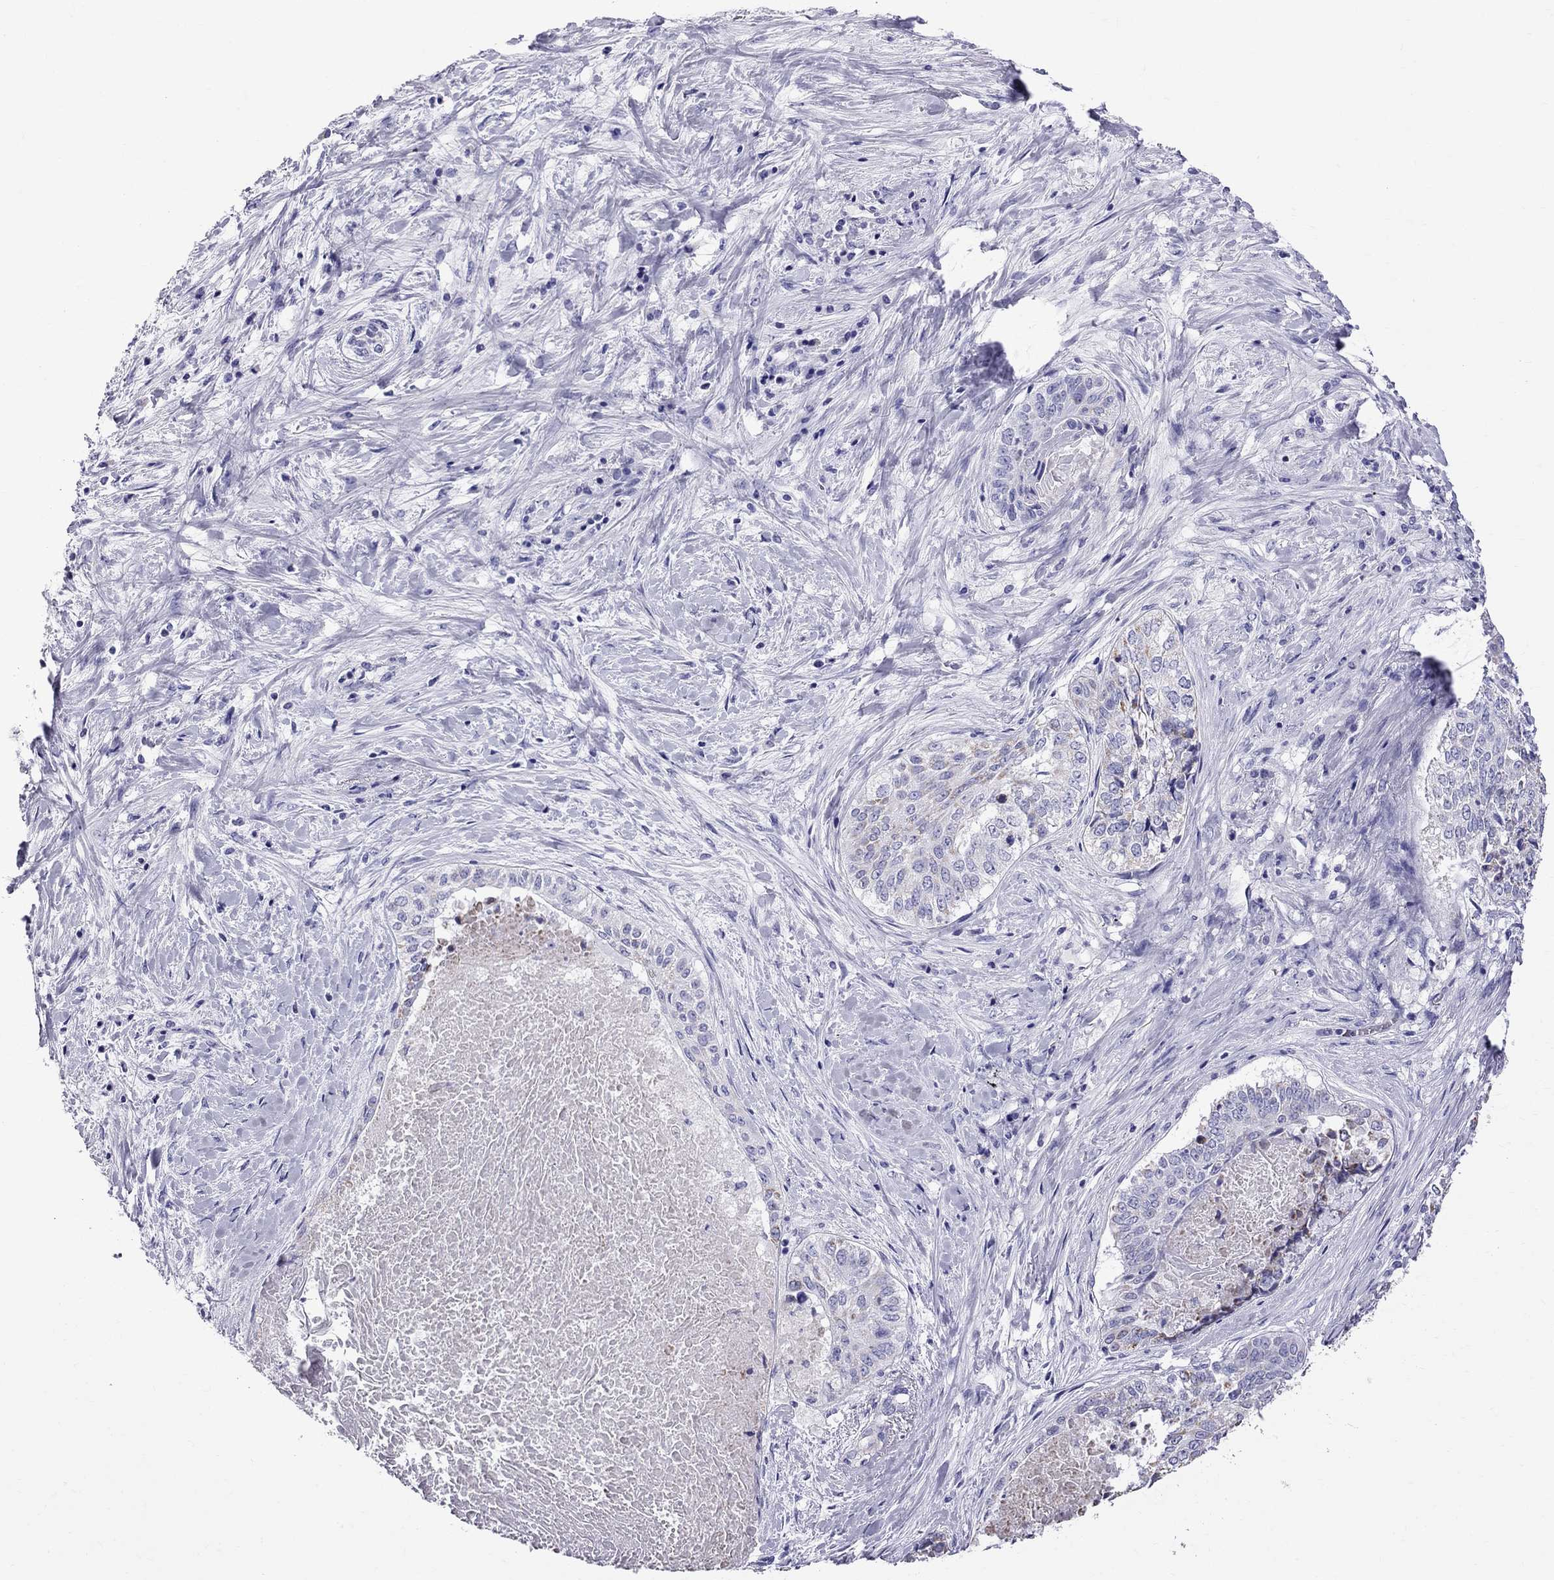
{"staining": {"intensity": "negative", "quantity": "none", "location": "none"}, "tissue": "lung cancer", "cell_type": "Tumor cells", "image_type": "cancer", "snomed": [{"axis": "morphology", "description": "Squamous cell carcinoma, NOS"}, {"axis": "topography", "description": "Lung"}], "caption": "This is an IHC micrograph of human lung squamous cell carcinoma. There is no expression in tumor cells.", "gene": "TTLL13", "patient": {"sex": "male", "age": 64}}